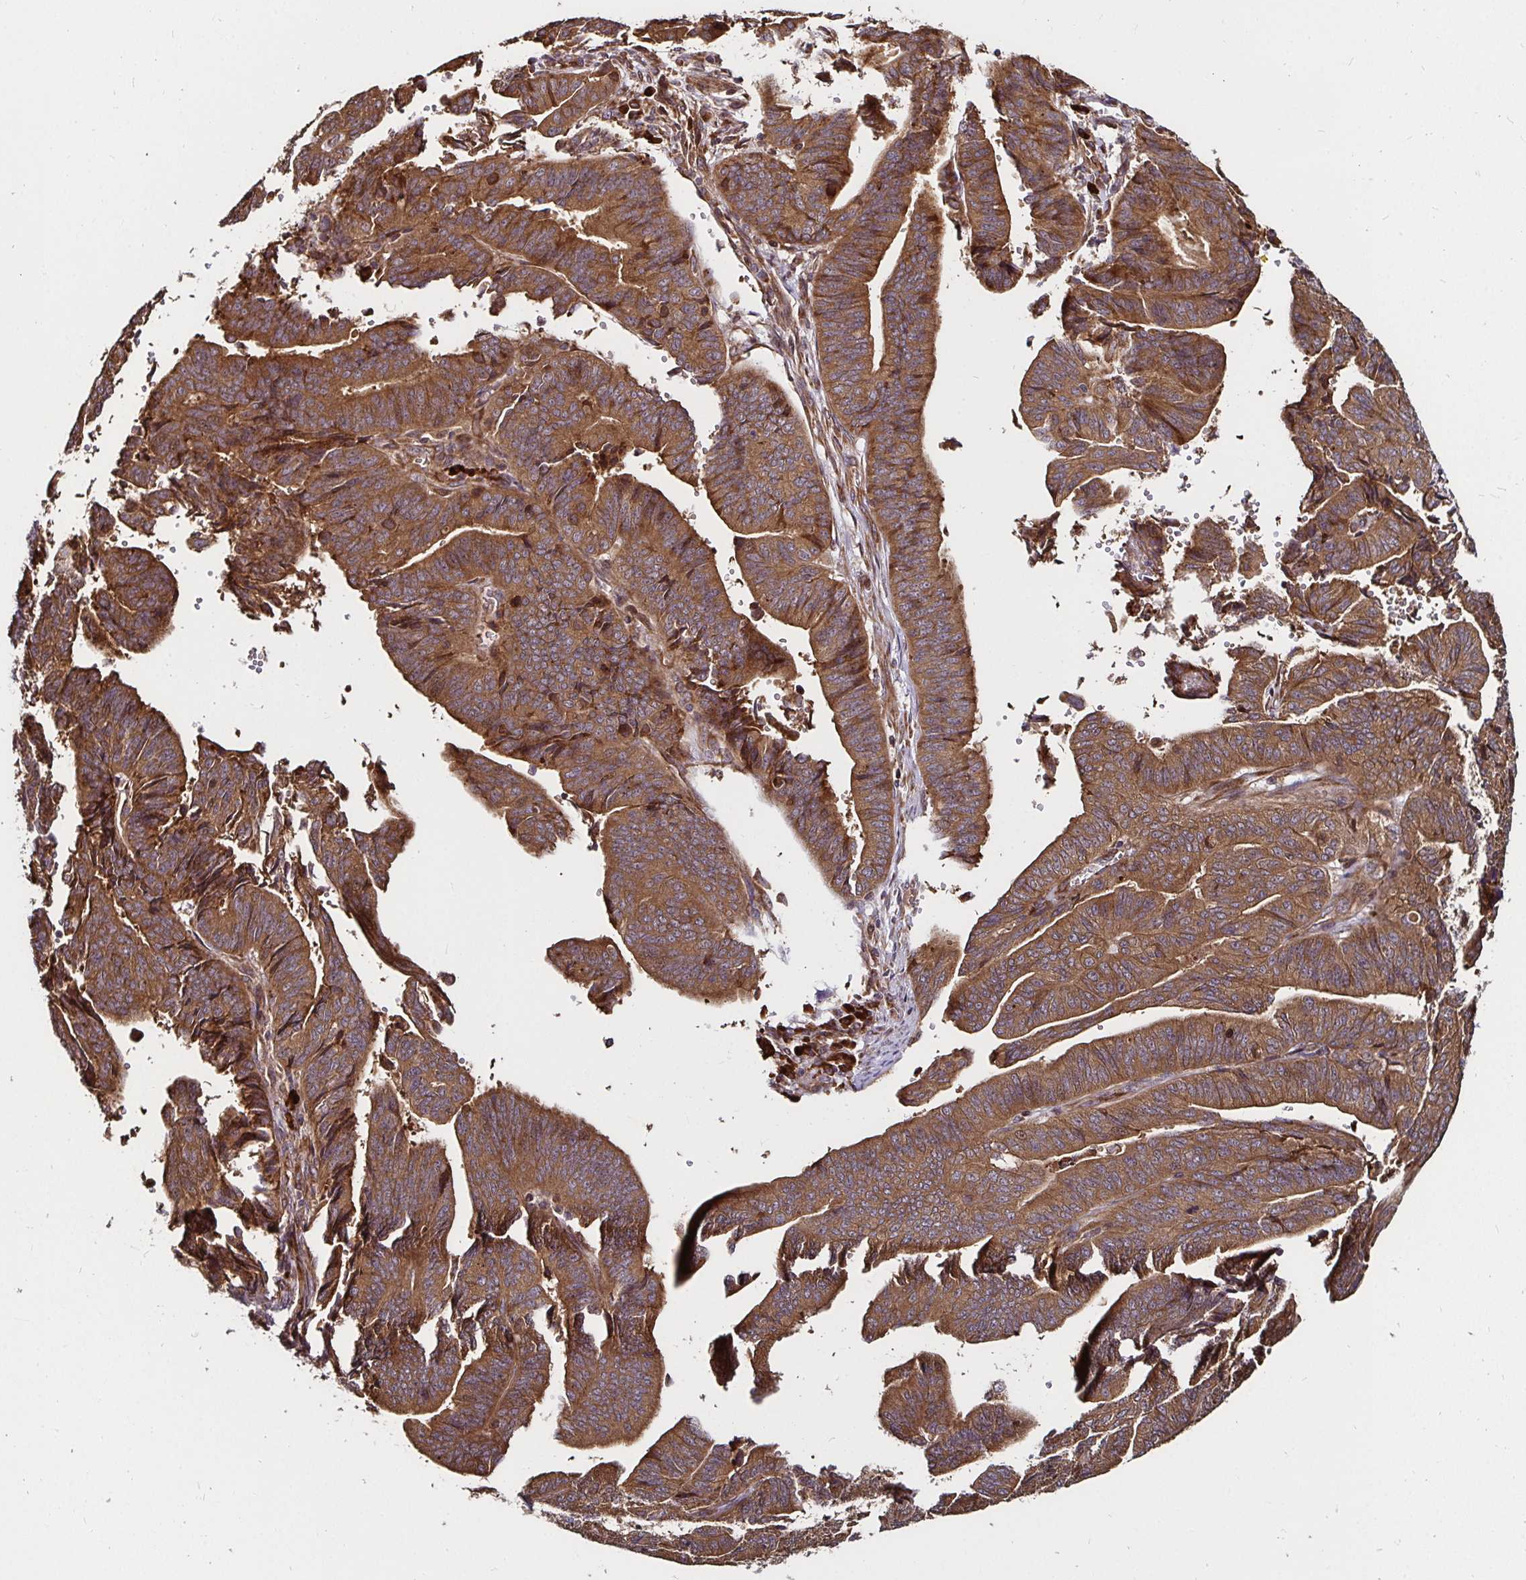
{"staining": {"intensity": "moderate", "quantity": ">75%", "location": "cytoplasmic/membranous"}, "tissue": "endometrial cancer", "cell_type": "Tumor cells", "image_type": "cancer", "snomed": [{"axis": "morphology", "description": "Adenocarcinoma, NOS"}, {"axis": "topography", "description": "Endometrium"}], "caption": "Tumor cells show moderate cytoplasmic/membranous positivity in approximately >75% of cells in endometrial adenocarcinoma.", "gene": "MLST8", "patient": {"sex": "female", "age": 65}}